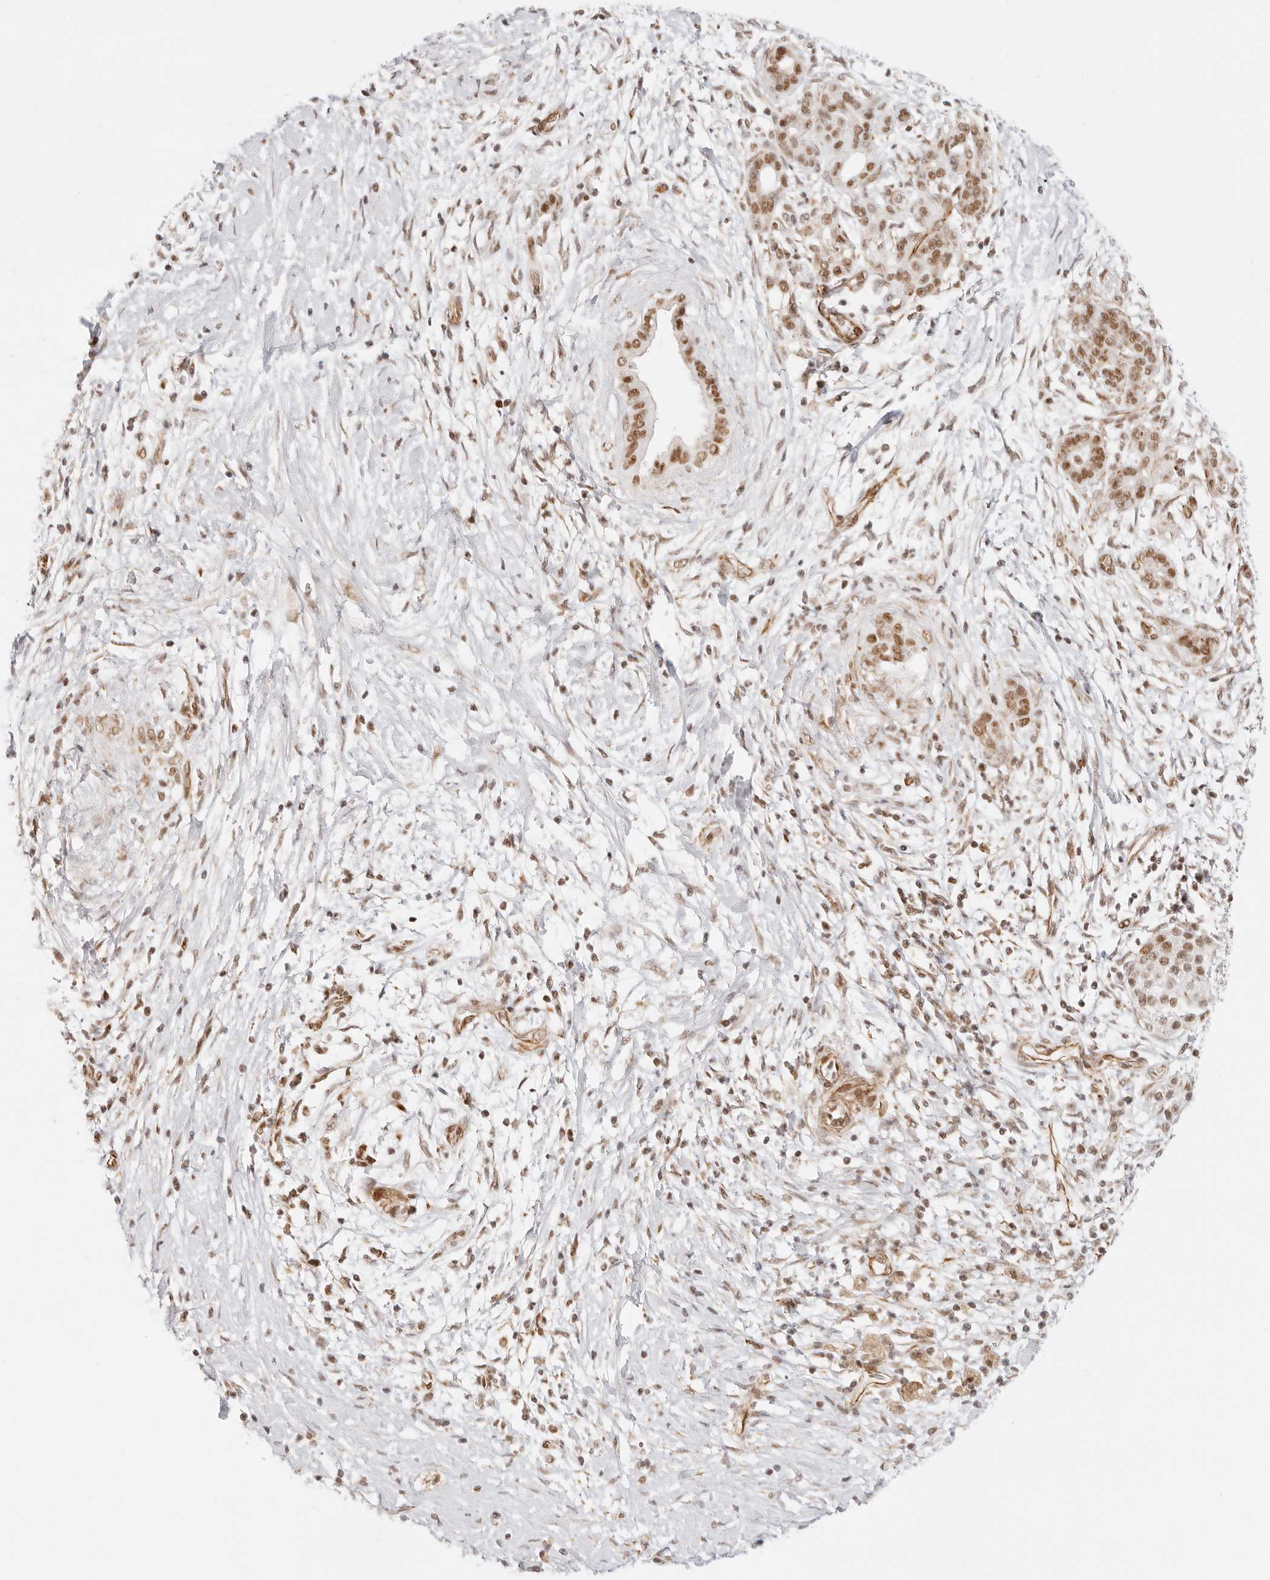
{"staining": {"intensity": "moderate", "quantity": ">75%", "location": "nuclear"}, "tissue": "pancreatic cancer", "cell_type": "Tumor cells", "image_type": "cancer", "snomed": [{"axis": "morphology", "description": "Adenocarcinoma, NOS"}, {"axis": "topography", "description": "Pancreas"}], "caption": "Human pancreatic cancer stained for a protein (brown) reveals moderate nuclear positive positivity in about >75% of tumor cells.", "gene": "ZC3H11A", "patient": {"sex": "male", "age": 58}}